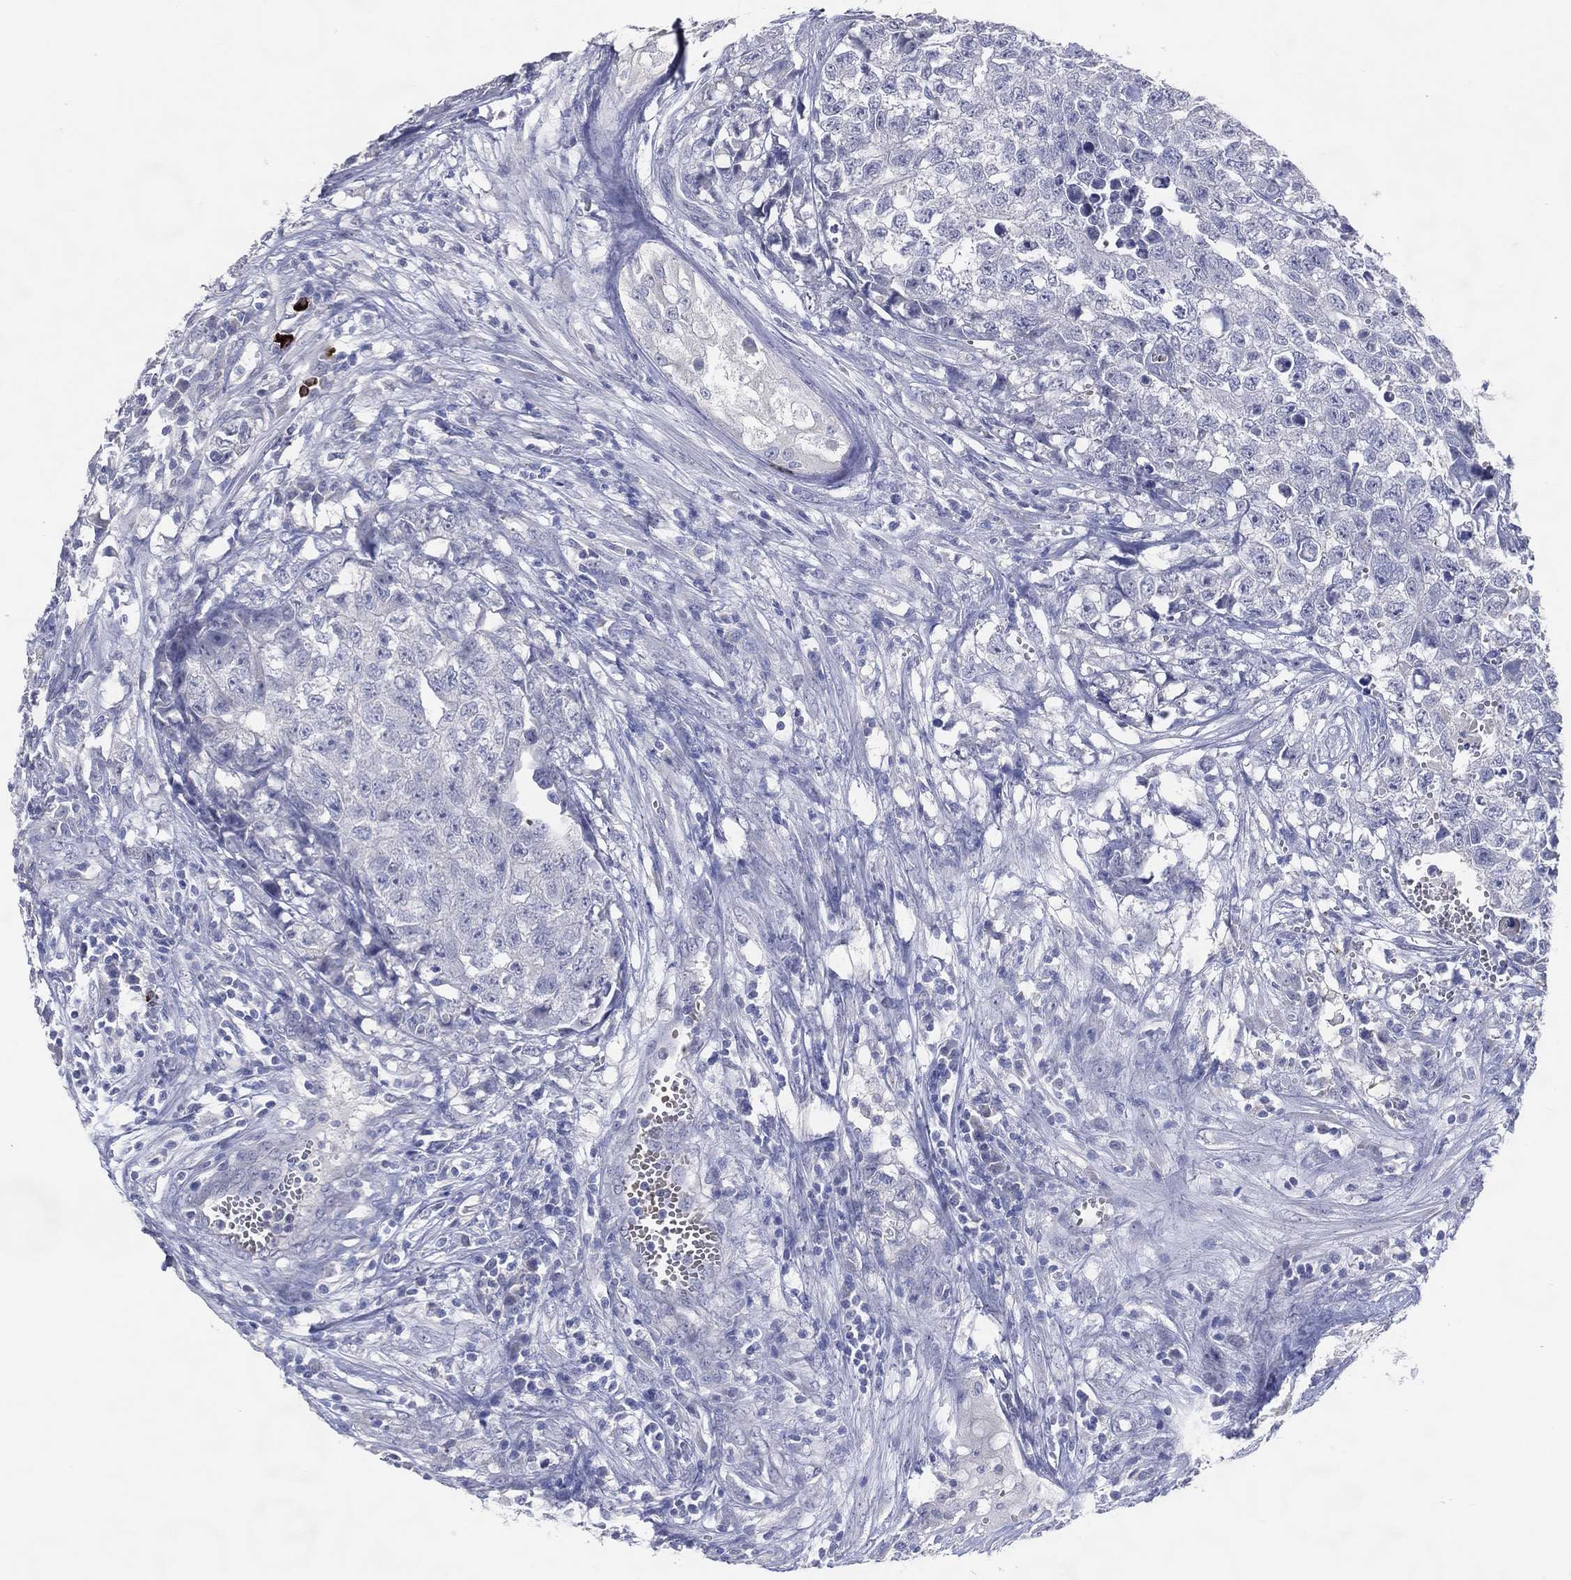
{"staining": {"intensity": "negative", "quantity": "none", "location": "none"}, "tissue": "testis cancer", "cell_type": "Tumor cells", "image_type": "cancer", "snomed": [{"axis": "morphology", "description": "Seminoma, NOS"}, {"axis": "morphology", "description": "Carcinoma, Embryonal, NOS"}, {"axis": "topography", "description": "Testis"}], "caption": "Immunohistochemistry (IHC) histopathology image of neoplastic tissue: testis cancer (embryonal carcinoma) stained with DAB (3,3'-diaminobenzidine) shows no significant protein positivity in tumor cells. The staining was performed using DAB (3,3'-diaminobenzidine) to visualize the protein expression in brown, while the nuclei were stained in blue with hematoxylin (Magnification: 20x).", "gene": "DNAH6", "patient": {"sex": "male", "age": 22}}